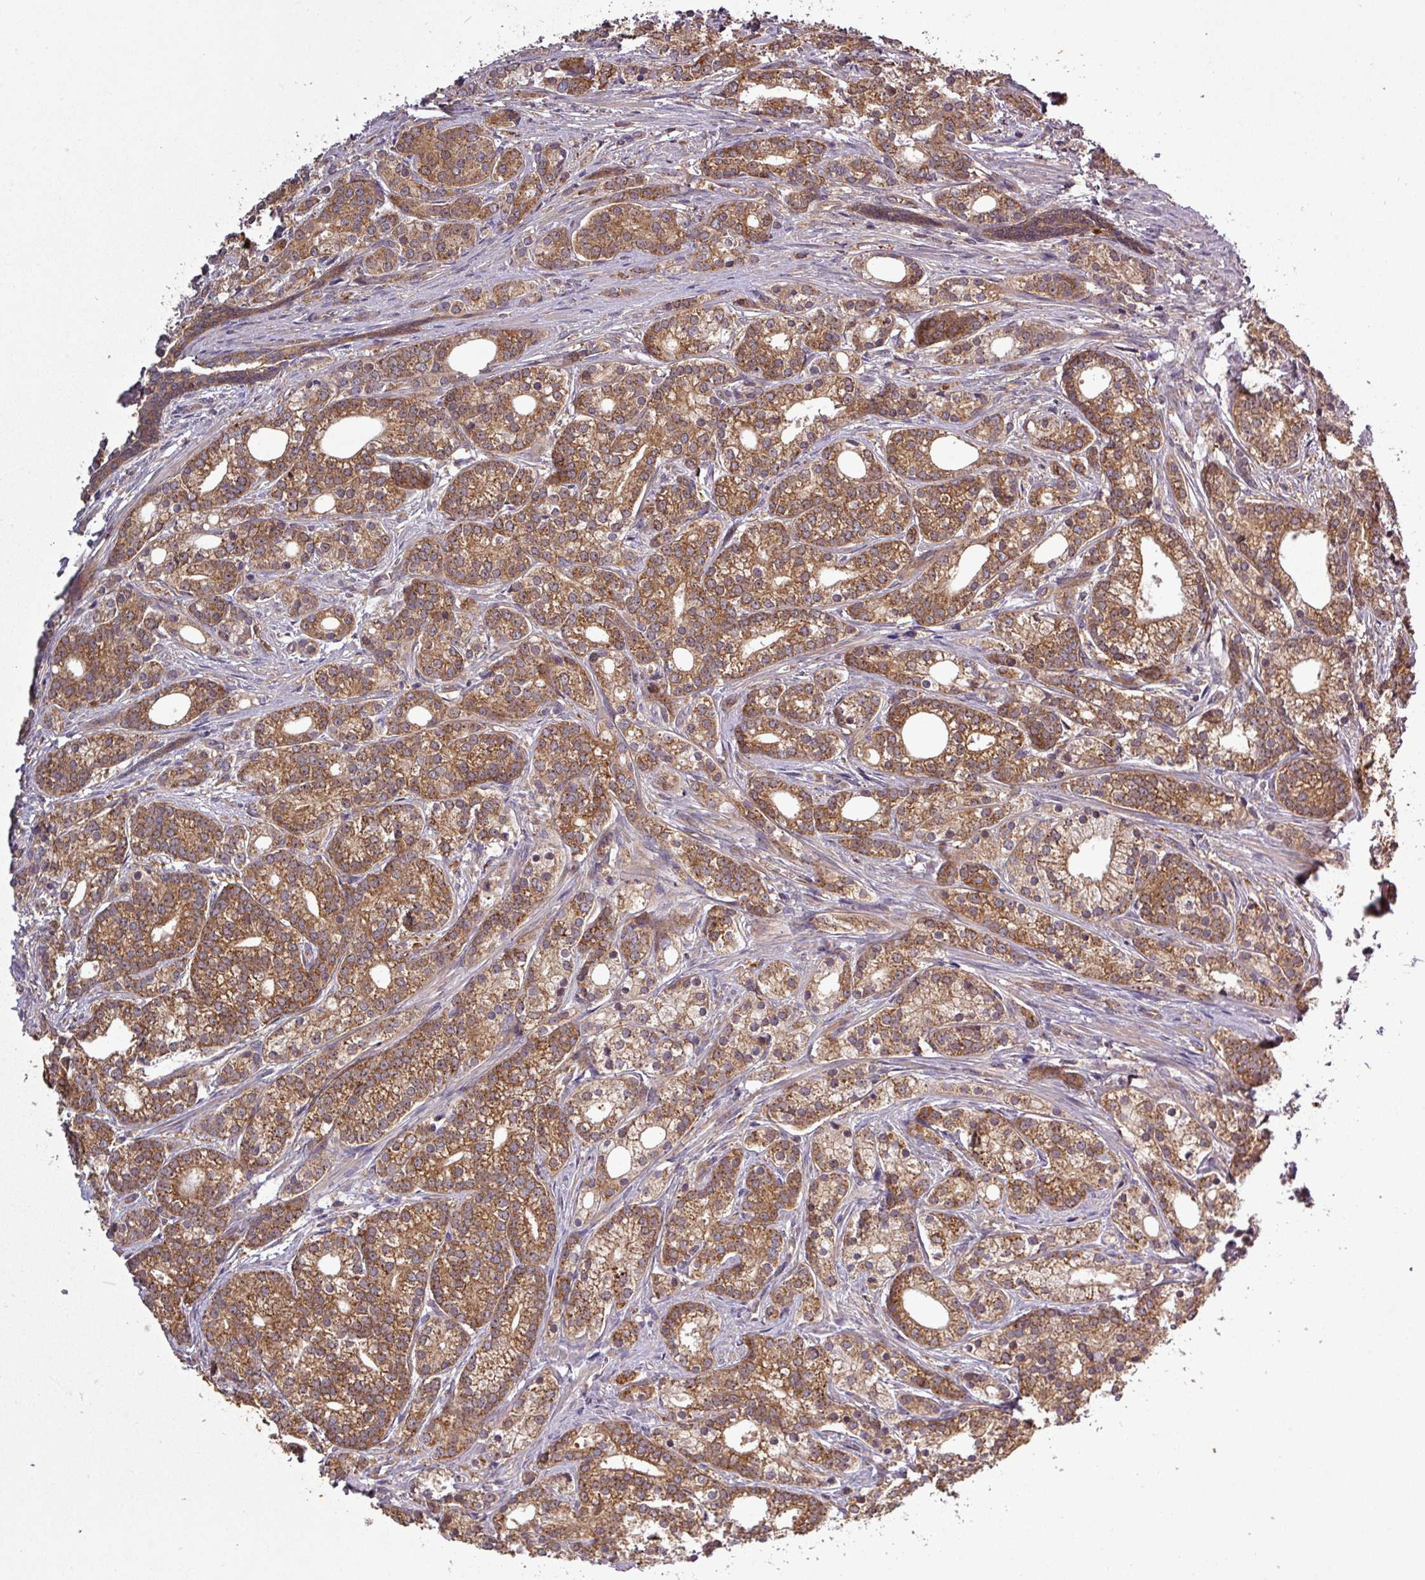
{"staining": {"intensity": "strong", "quantity": ">75%", "location": "cytoplasmic/membranous"}, "tissue": "prostate cancer", "cell_type": "Tumor cells", "image_type": "cancer", "snomed": [{"axis": "morphology", "description": "Adenocarcinoma, Low grade"}, {"axis": "topography", "description": "Prostate"}], "caption": "Adenocarcinoma (low-grade) (prostate) stained with a brown dye shows strong cytoplasmic/membranous positive expression in approximately >75% of tumor cells.", "gene": "SIRPB2", "patient": {"sex": "male", "age": 71}}